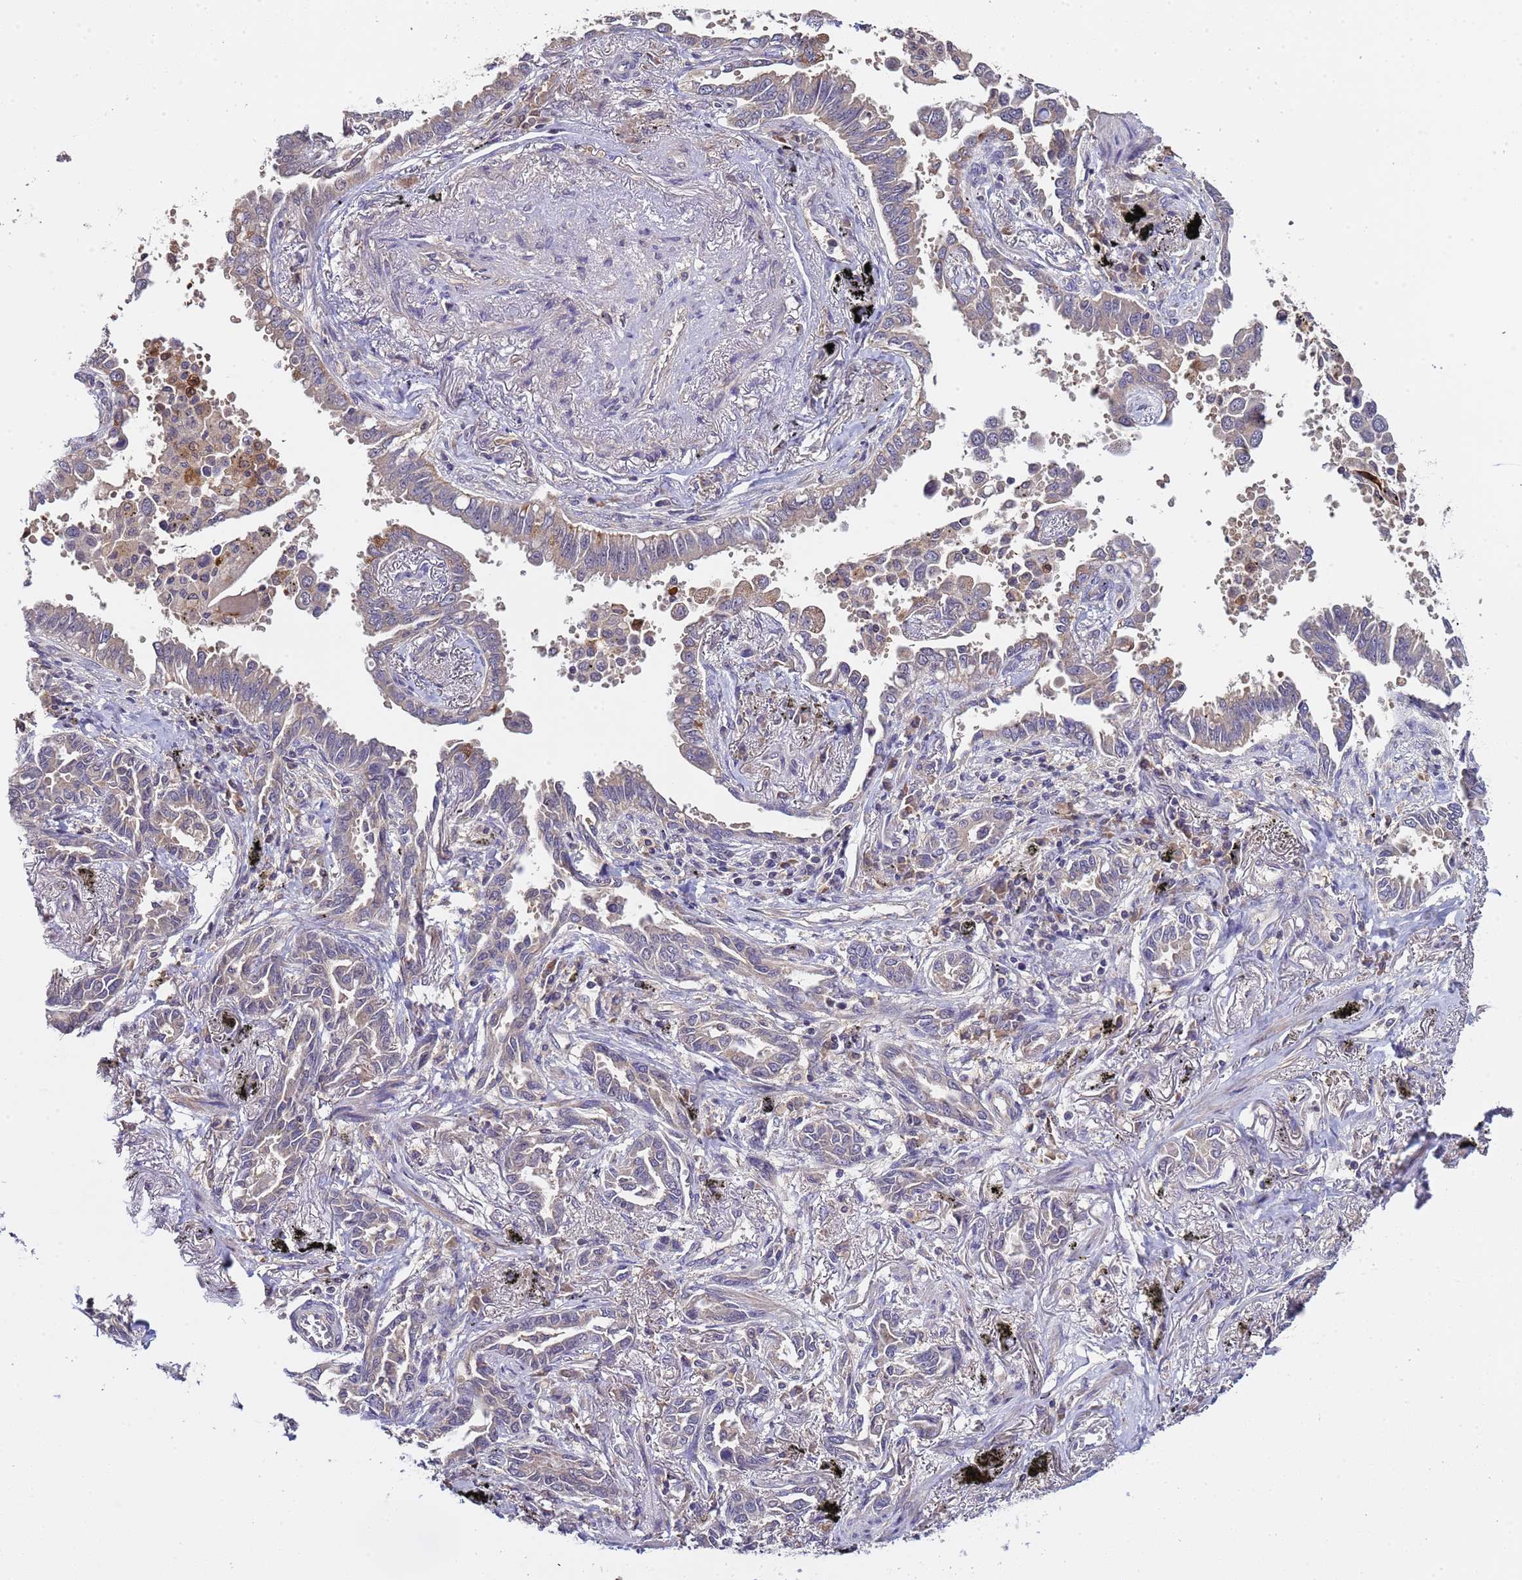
{"staining": {"intensity": "moderate", "quantity": "<25%", "location": "cytoplasmic/membranous"}, "tissue": "lung cancer", "cell_type": "Tumor cells", "image_type": "cancer", "snomed": [{"axis": "morphology", "description": "Adenocarcinoma, NOS"}, {"axis": "topography", "description": "Lung"}], "caption": "The histopathology image shows a brown stain indicating the presence of a protein in the cytoplasmic/membranous of tumor cells in lung cancer. Nuclei are stained in blue.", "gene": "ELMOD2", "patient": {"sex": "male", "age": 67}}